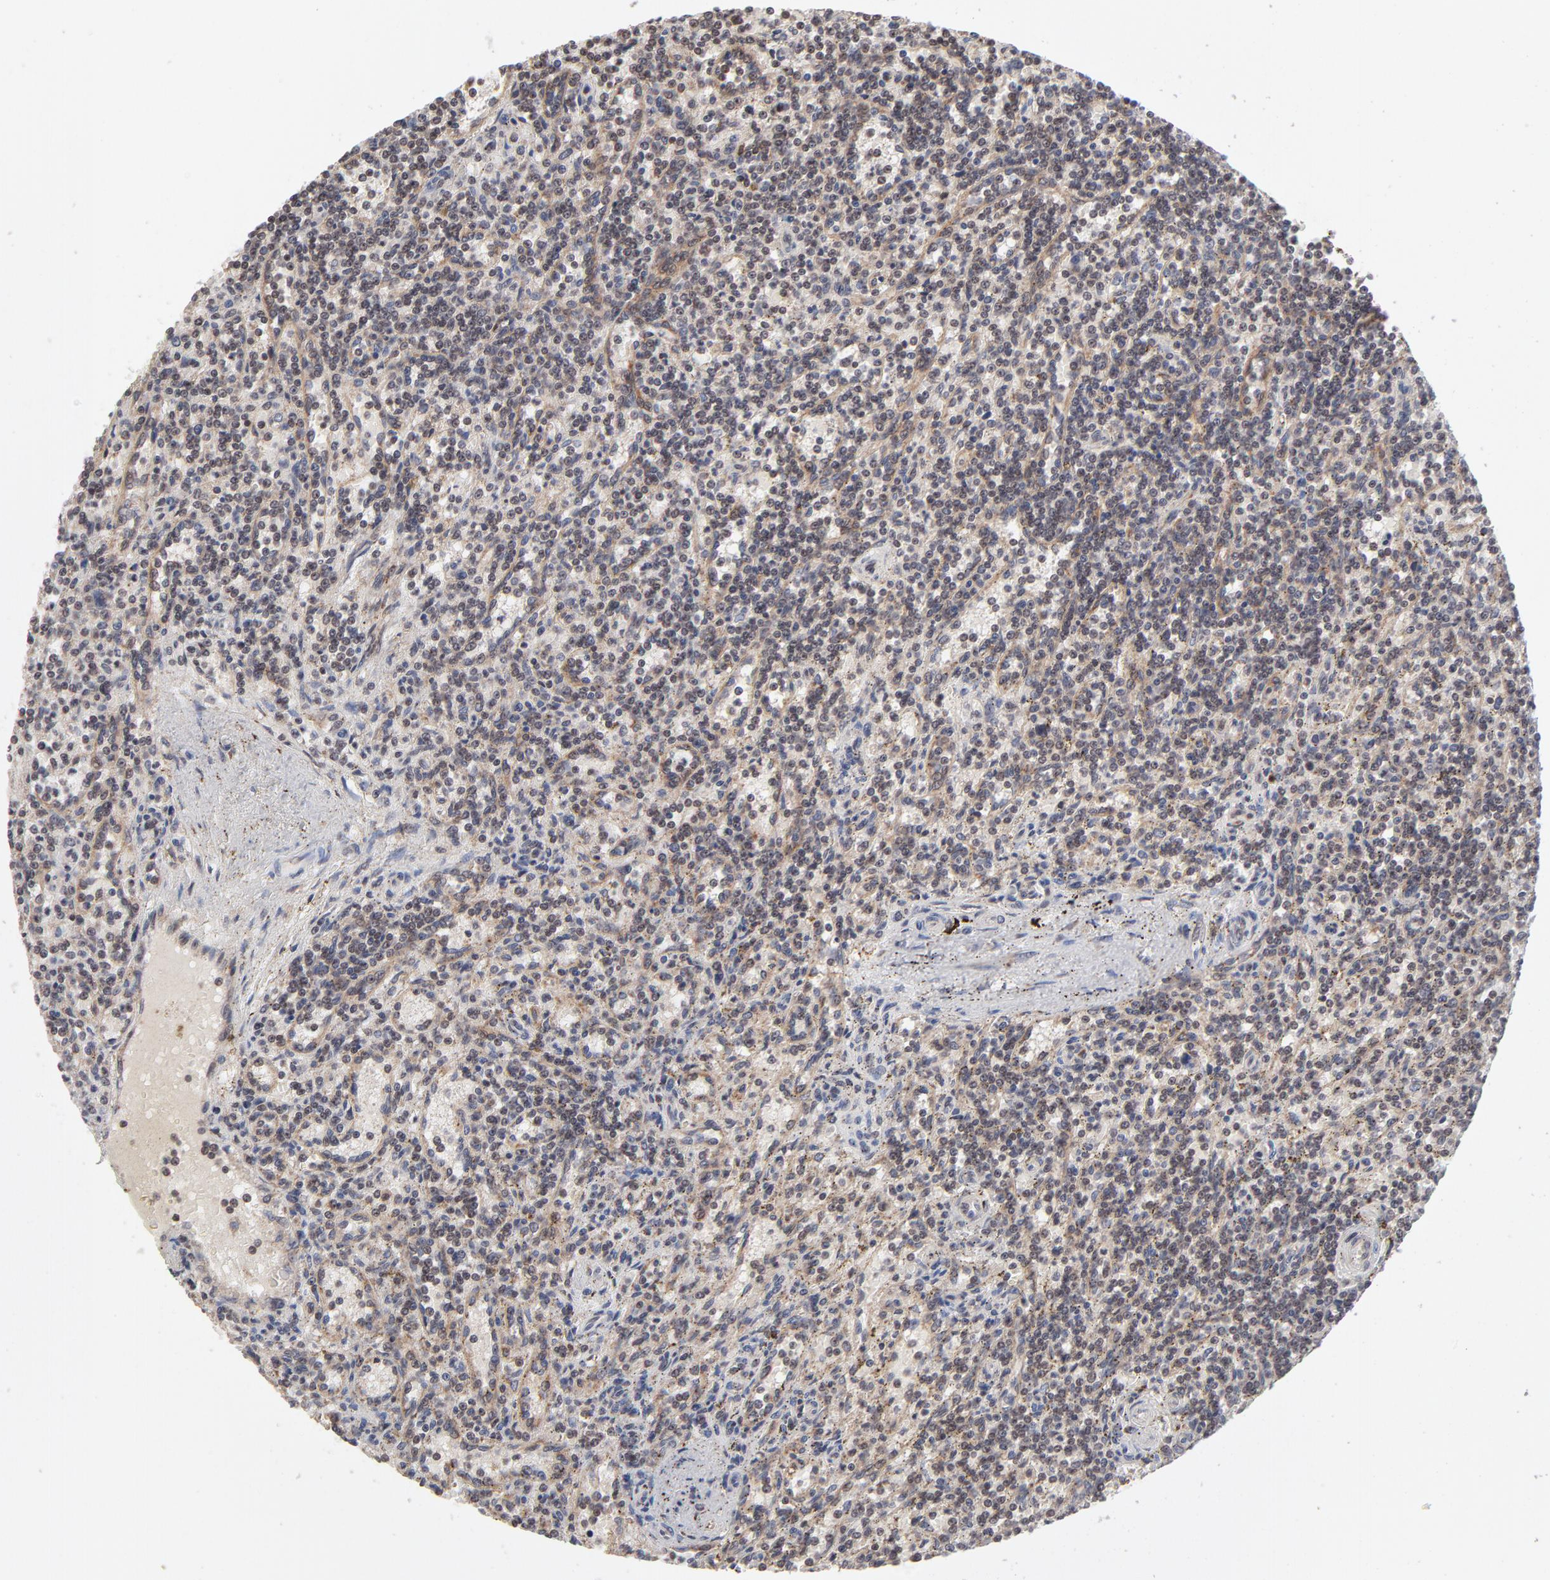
{"staining": {"intensity": "weak", "quantity": "25%-75%", "location": "nuclear"}, "tissue": "lymphoma", "cell_type": "Tumor cells", "image_type": "cancer", "snomed": [{"axis": "morphology", "description": "Malignant lymphoma, non-Hodgkin's type, Low grade"}, {"axis": "topography", "description": "Spleen"}], "caption": "Immunohistochemistry (IHC) (DAB (3,3'-diaminobenzidine)) staining of malignant lymphoma, non-Hodgkin's type (low-grade) shows weak nuclear protein positivity in about 25%-75% of tumor cells.", "gene": "ARIH1", "patient": {"sex": "male", "age": 73}}